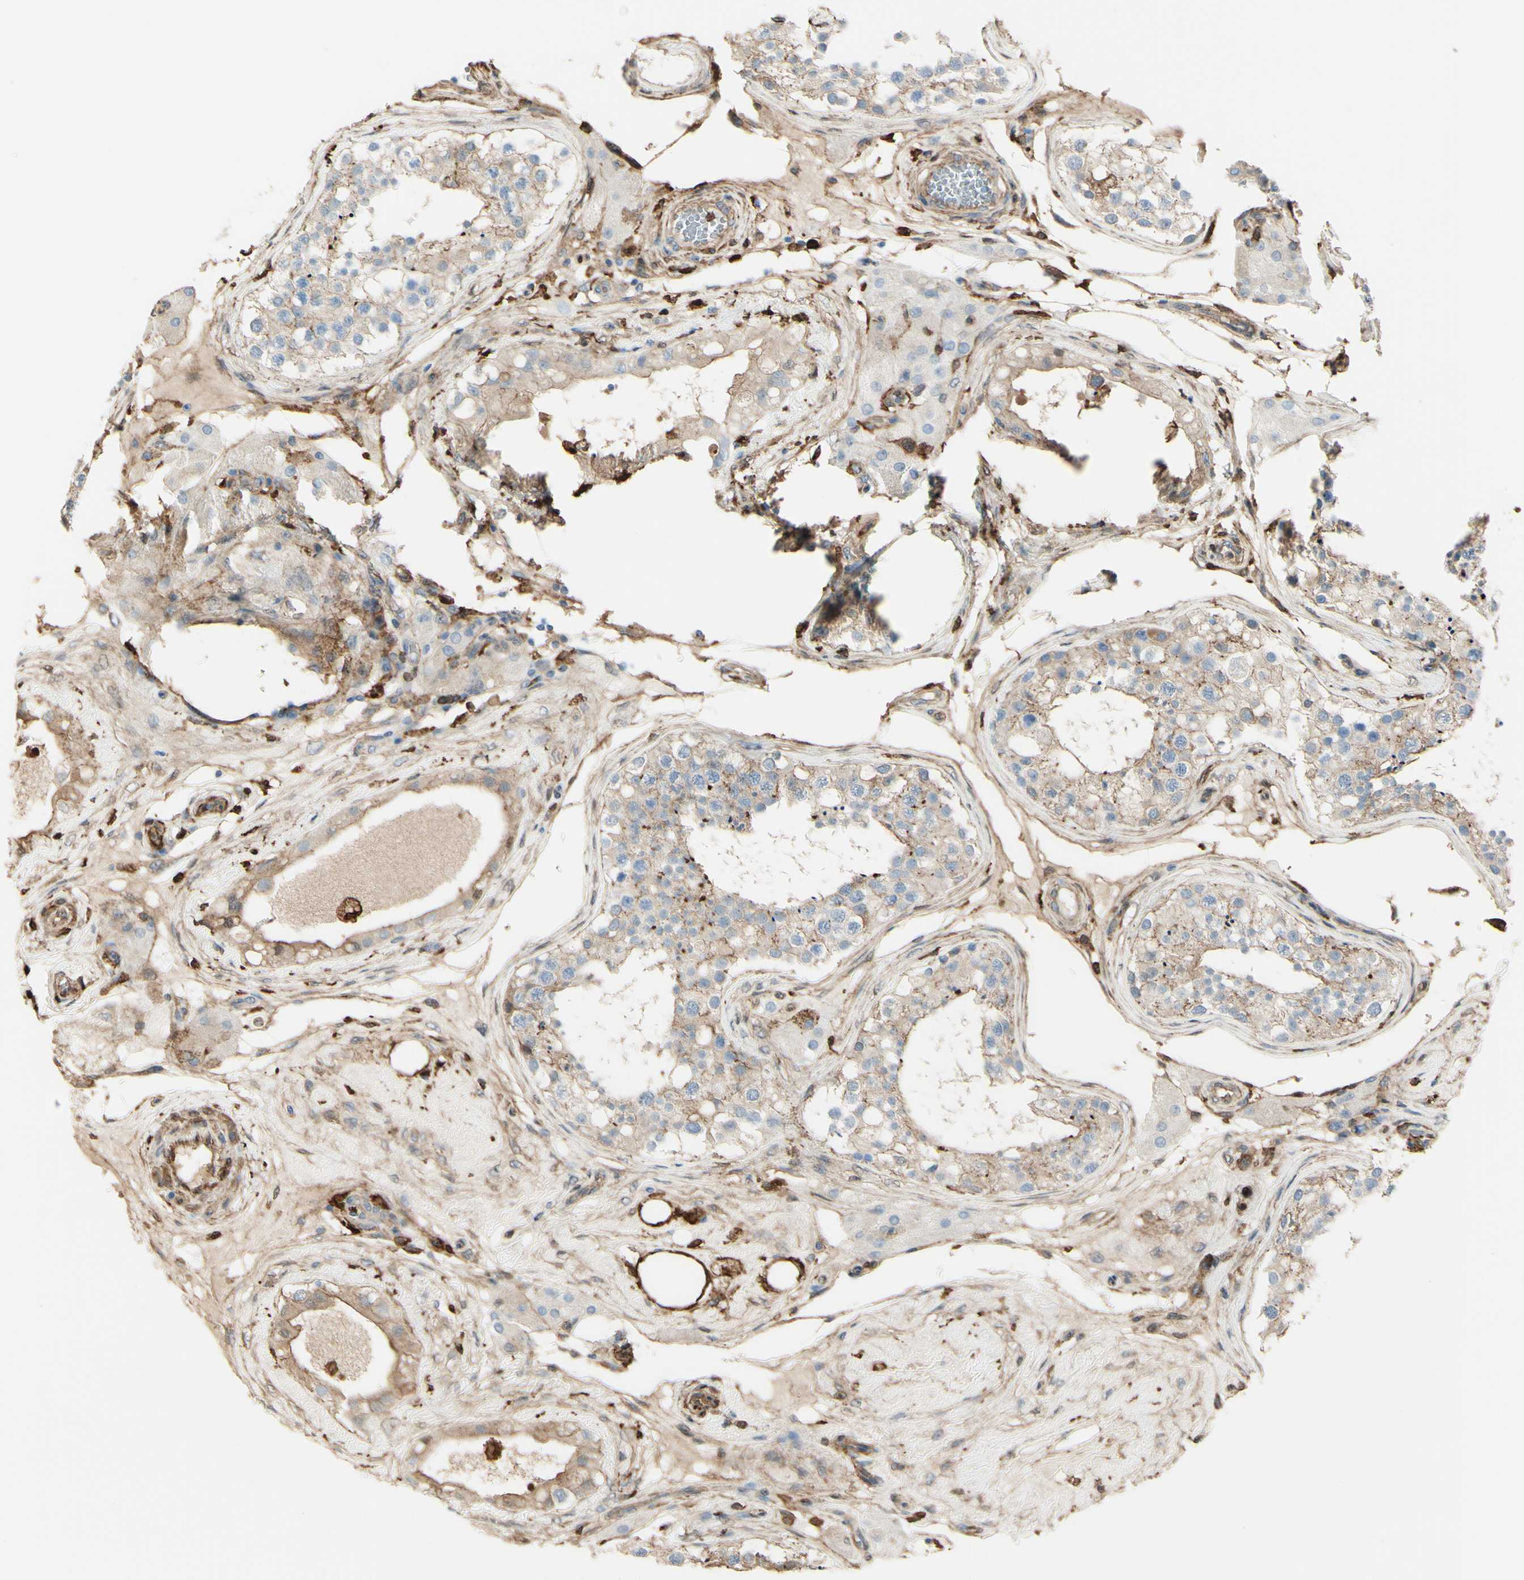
{"staining": {"intensity": "weak", "quantity": ">75%", "location": "cytoplasmic/membranous"}, "tissue": "testis", "cell_type": "Cells in seminiferous ducts", "image_type": "normal", "snomed": [{"axis": "morphology", "description": "Normal tissue, NOS"}, {"axis": "topography", "description": "Testis"}], "caption": "Immunohistochemical staining of normal testis shows low levels of weak cytoplasmic/membranous expression in approximately >75% of cells in seminiferous ducts.", "gene": "GSN", "patient": {"sex": "male", "age": 68}}